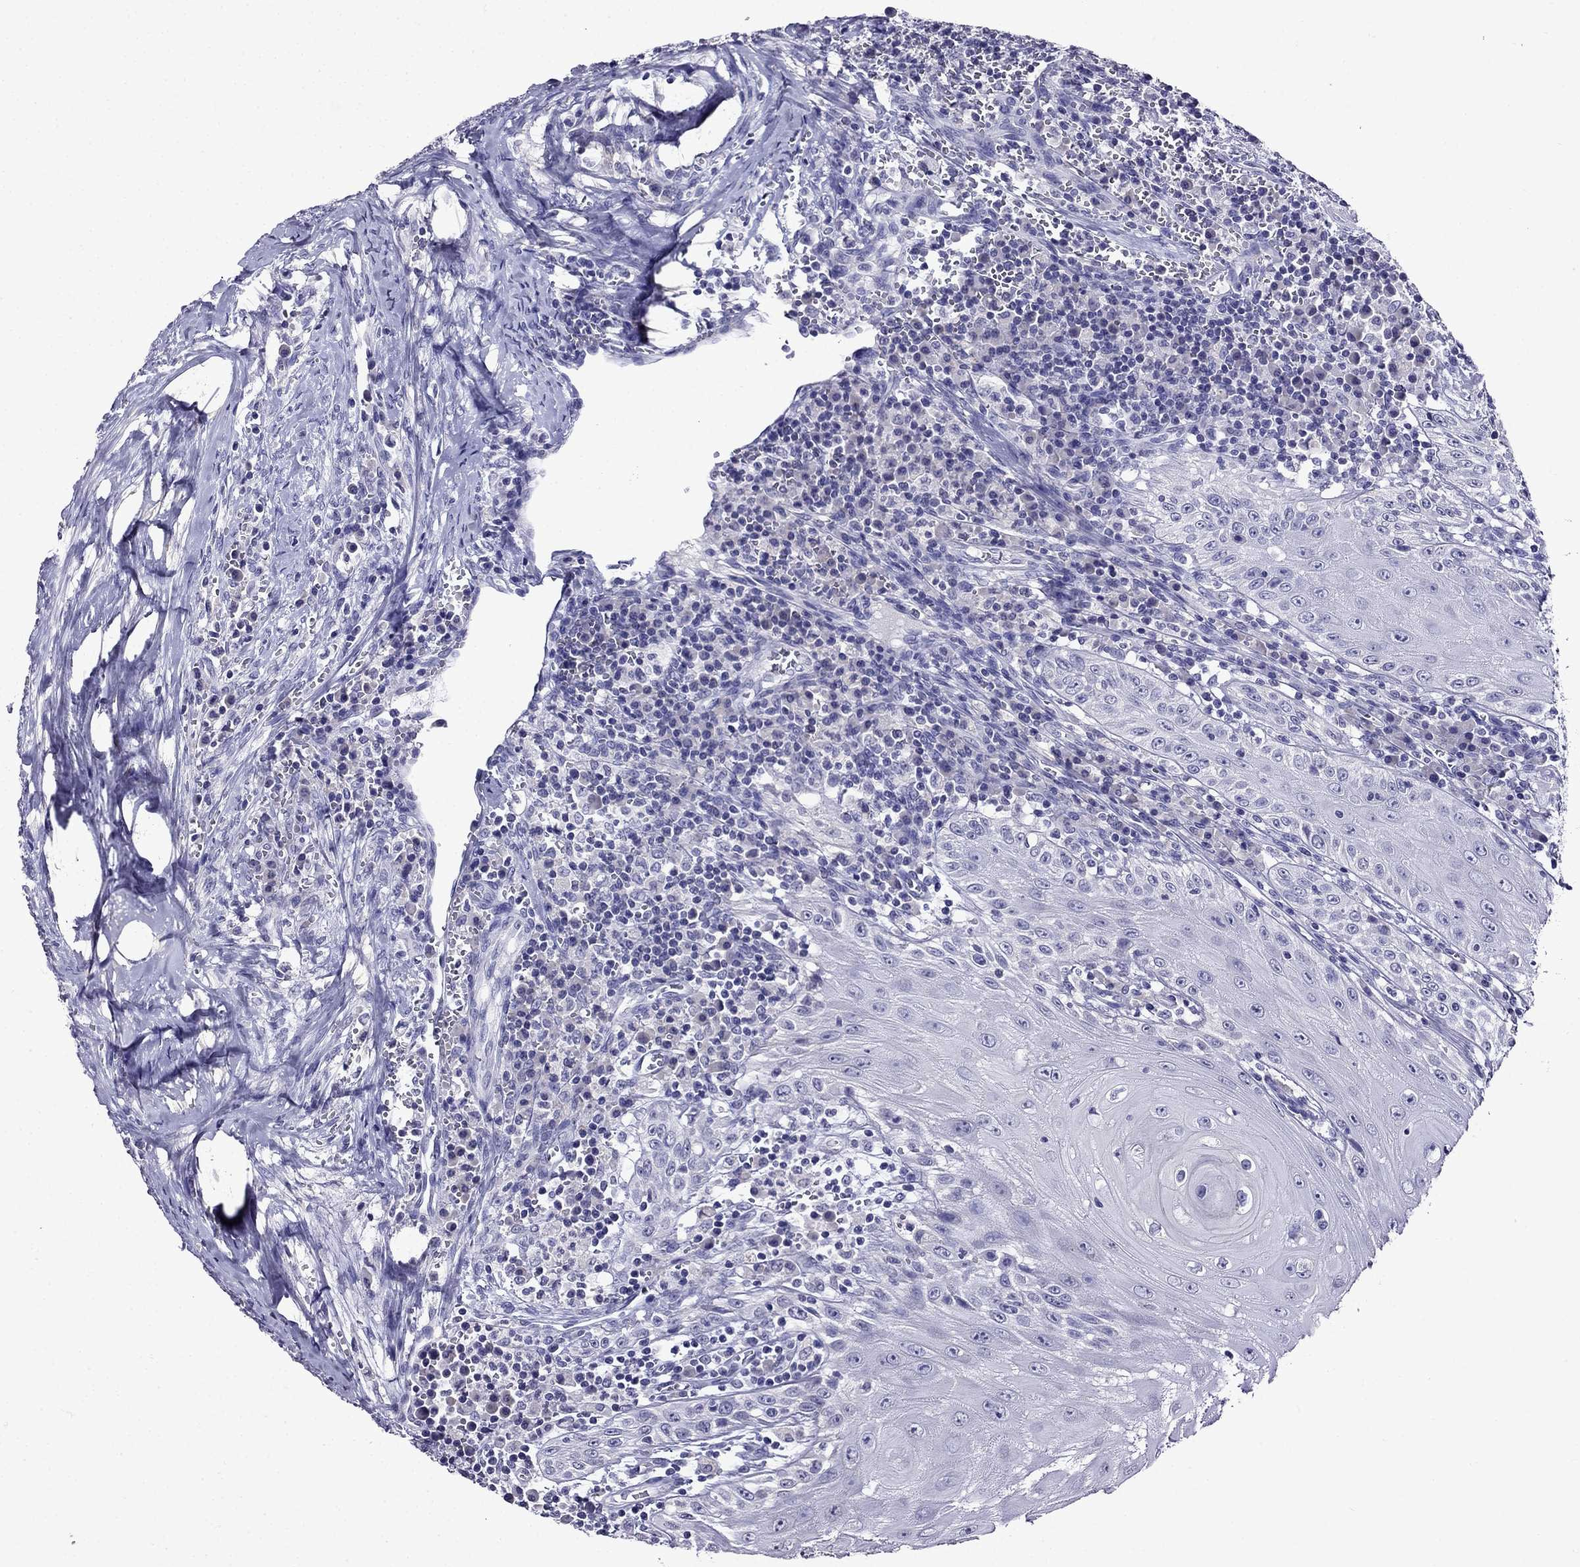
{"staining": {"intensity": "negative", "quantity": "none", "location": "none"}, "tissue": "head and neck cancer", "cell_type": "Tumor cells", "image_type": "cancer", "snomed": [{"axis": "morphology", "description": "Squamous cell carcinoma, NOS"}, {"axis": "topography", "description": "Oral tissue"}, {"axis": "topography", "description": "Head-Neck"}], "caption": "DAB immunohistochemical staining of human squamous cell carcinoma (head and neck) demonstrates no significant expression in tumor cells. (DAB (3,3'-diaminobenzidine) IHC, high magnification).", "gene": "DNAH17", "patient": {"sex": "male", "age": 58}}